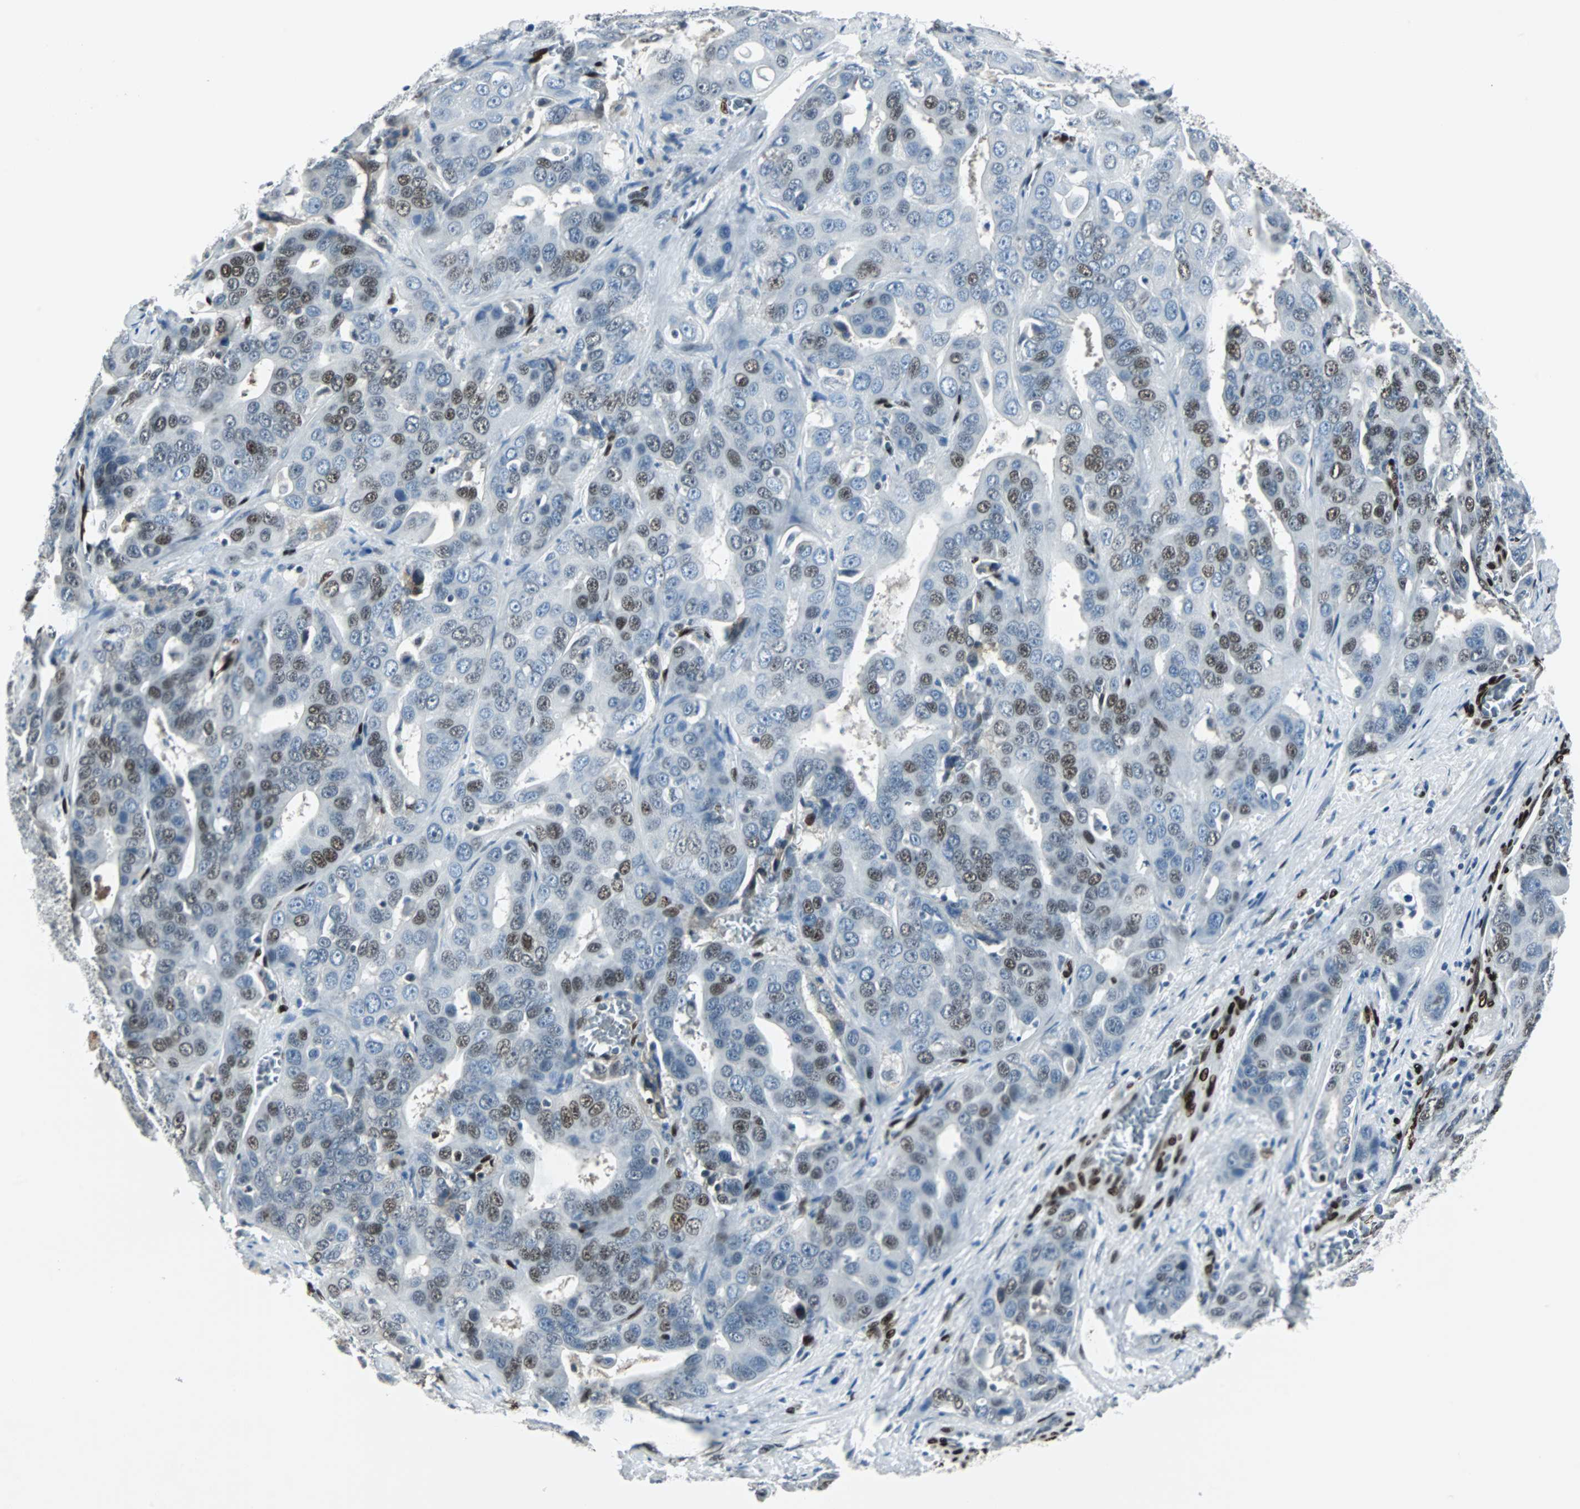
{"staining": {"intensity": "moderate", "quantity": "25%-75%", "location": "nuclear"}, "tissue": "liver cancer", "cell_type": "Tumor cells", "image_type": "cancer", "snomed": [{"axis": "morphology", "description": "Cholangiocarcinoma"}, {"axis": "topography", "description": "Liver"}], "caption": "Liver cholangiocarcinoma stained with a brown dye reveals moderate nuclear positive positivity in approximately 25%-75% of tumor cells.", "gene": "MEF2D", "patient": {"sex": "female", "age": 52}}